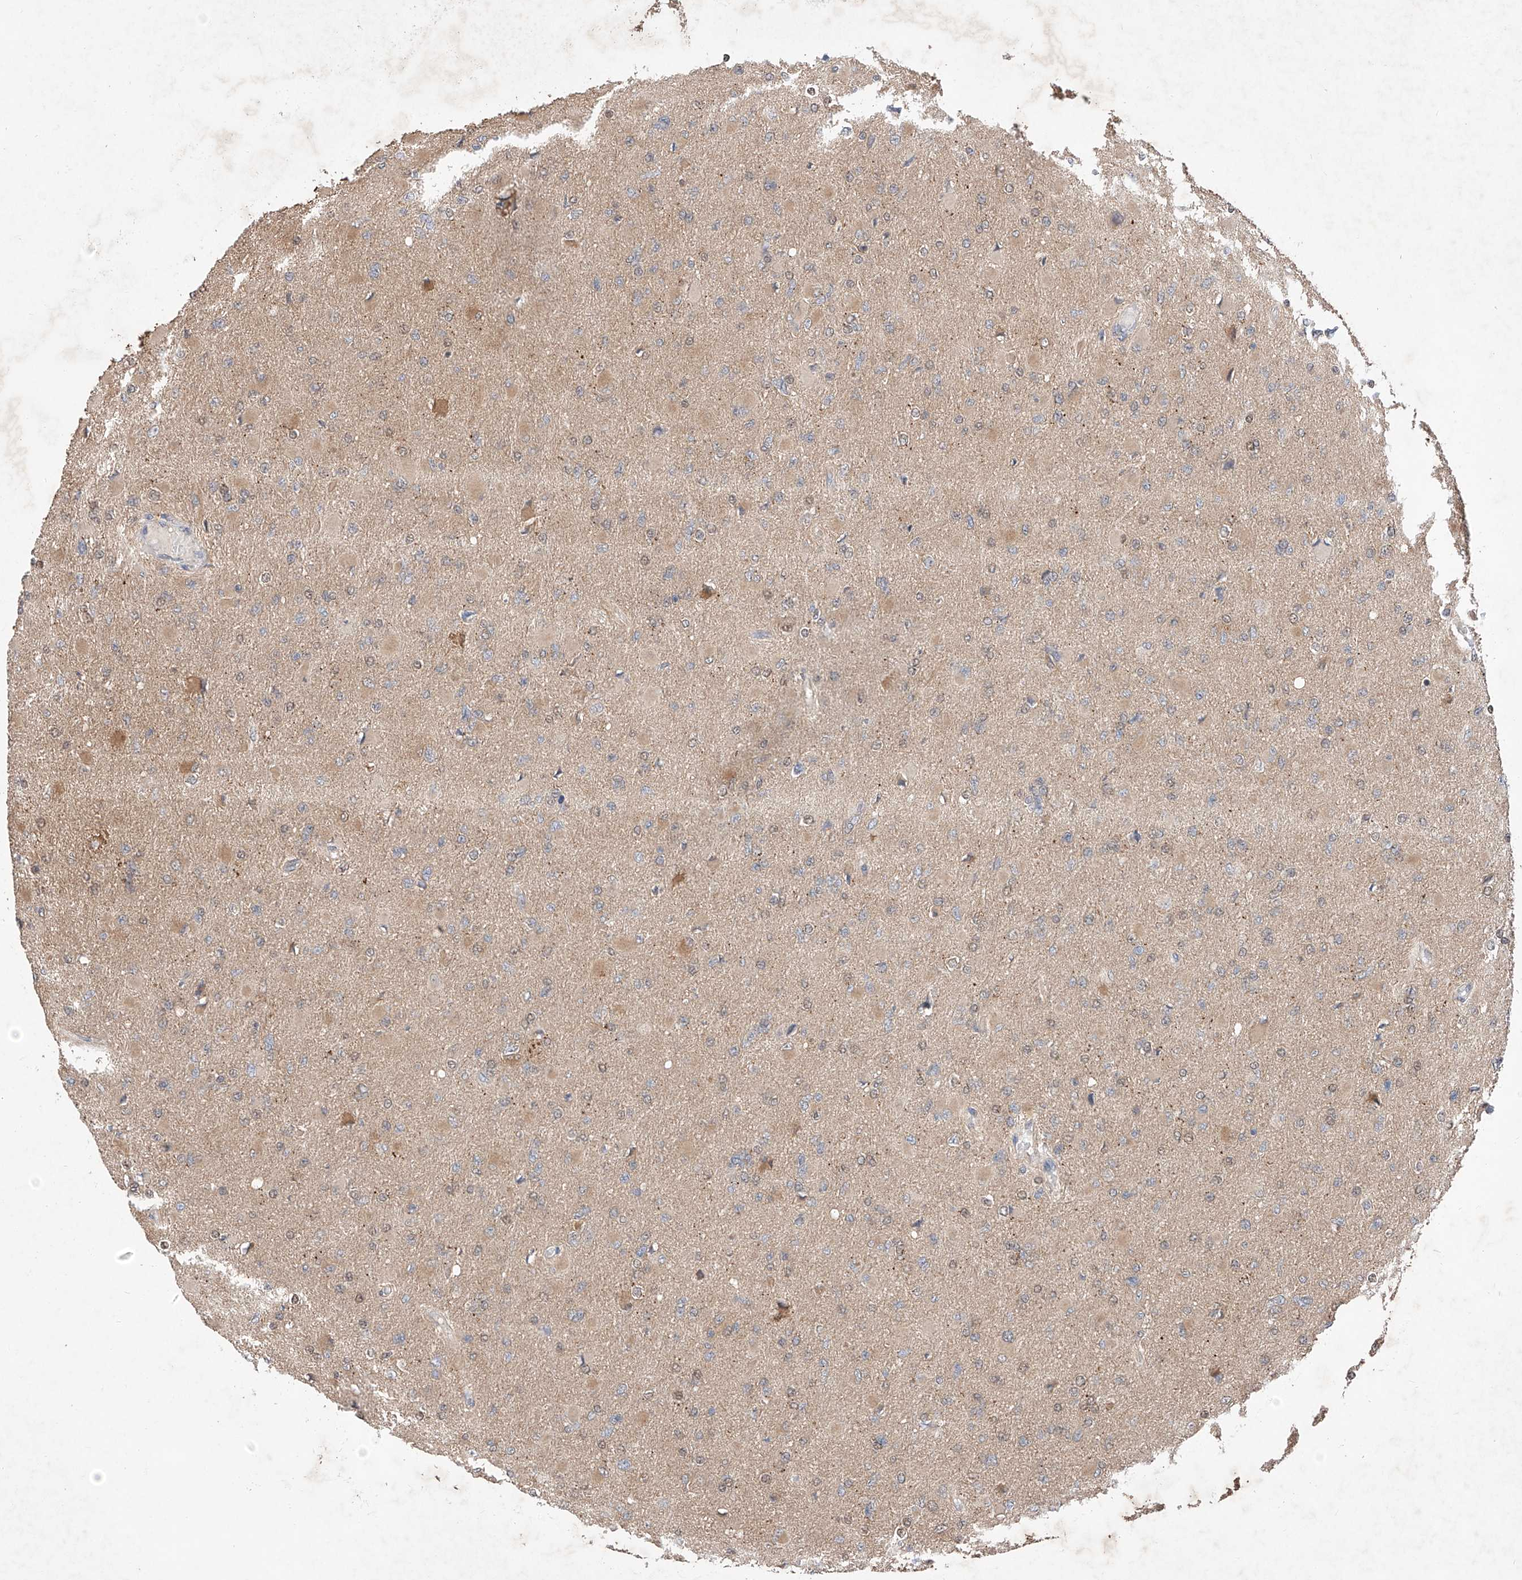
{"staining": {"intensity": "weak", "quantity": ">75%", "location": "cytoplasmic/membranous,nuclear"}, "tissue": "glioma", "cell_type": "Tumor cells", "image_type": "cancer", "snomed": [{"axis": "morphology", "description": "Glioma, malignant, High grade"}, {"axis": "topography", "description": "Cerebral cortex"}], "caption": "The image reveals staining of malignant high-grade glioma, revealing weak cytoplasmic/membranous and nuclear protein positivity (brown color) within tumor cells.", "gene": "ZSCAN4", "patient": {"sex": "female", "age": 36}}